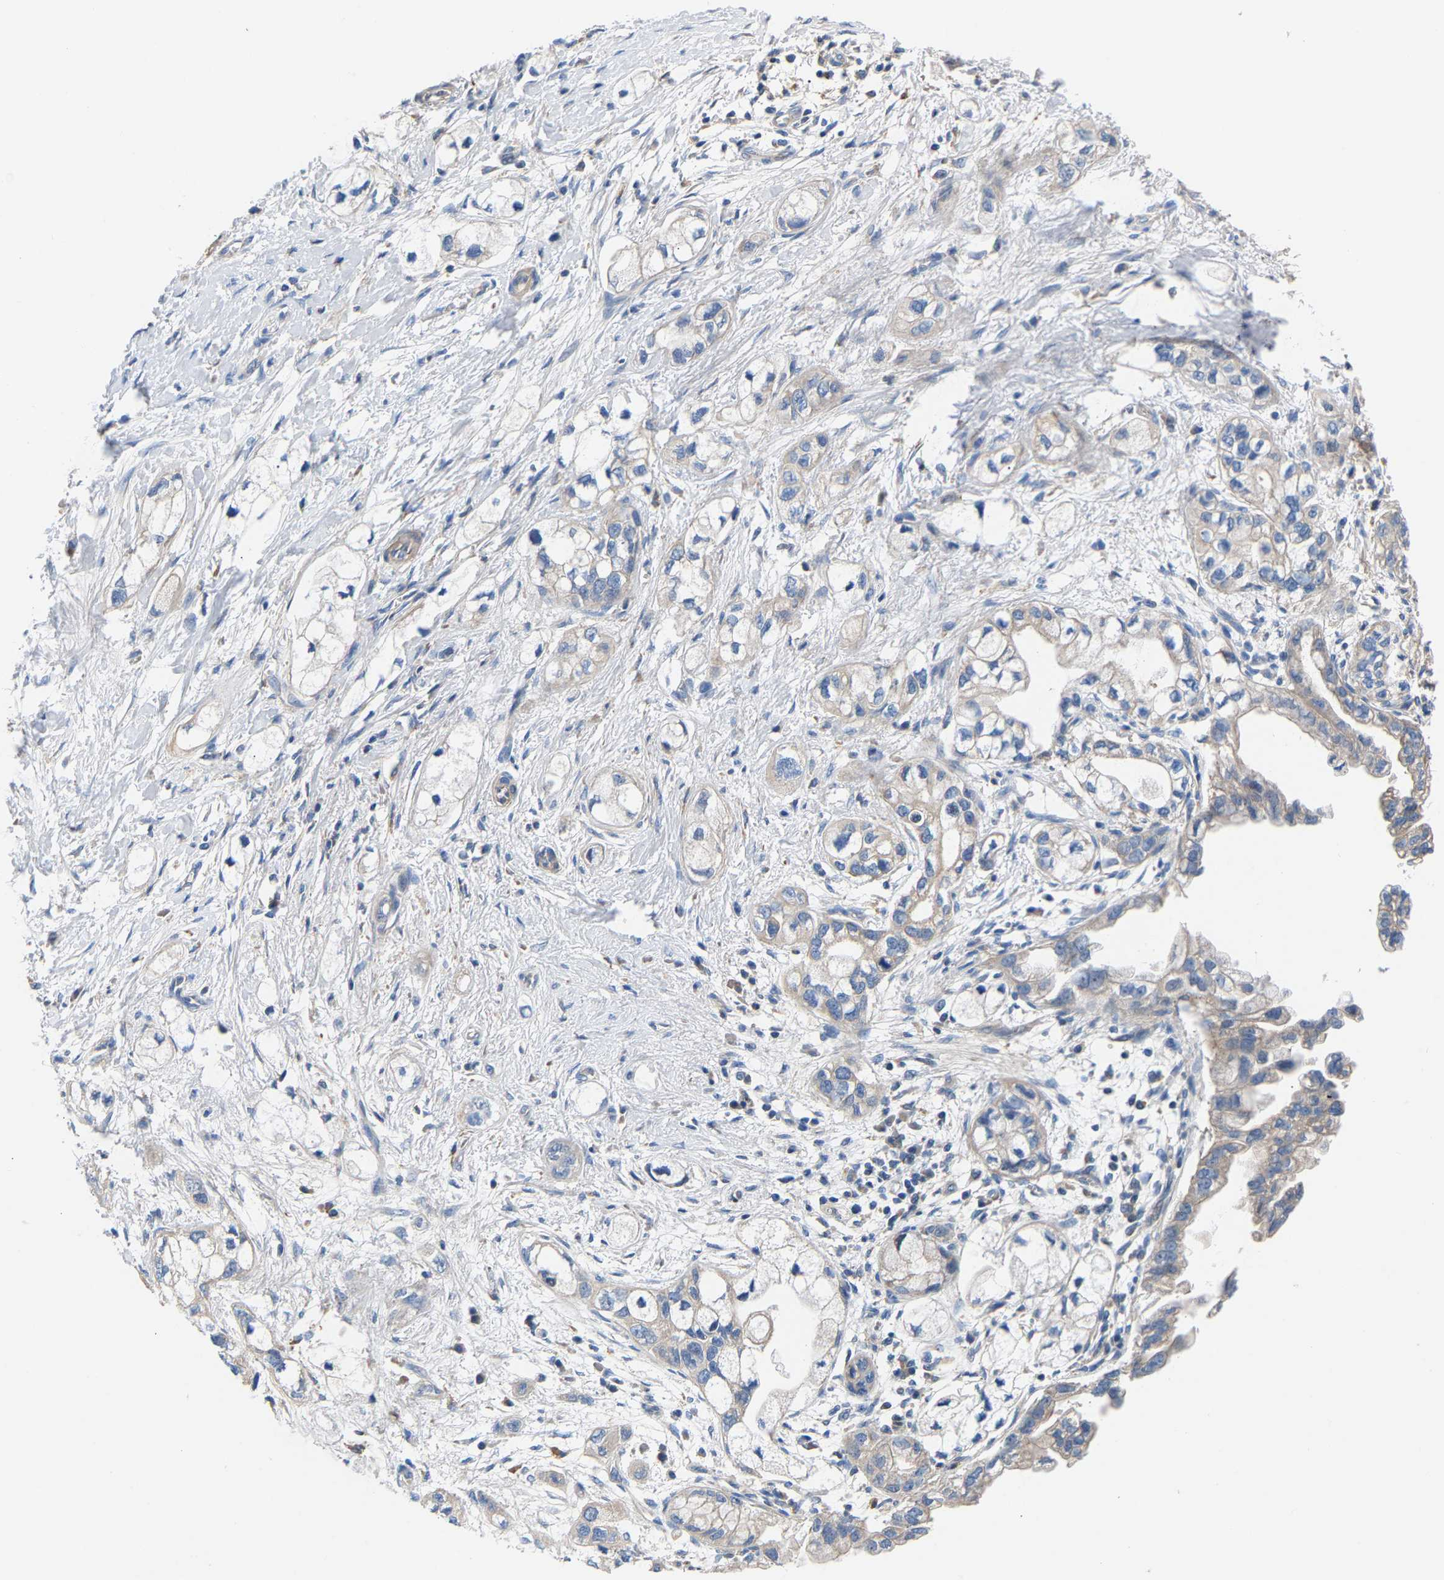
{"staining": {"intensity": "negative", "quantity": "none", "location": "none"}, "tissue": "pancreatic cancer", "cell_type": "Tumor cells", "image_type": "cancer", "snomed": [{"axis": "morphology", "description": "Adenocarcinoma, NOS"}, {"axis": "topography", "description": "Pancreas"}], "caption": "Immunohistochemical staining of adenocarcinoma (pancreatic) exhibits no significant expression in tumor cells.", "gene": "CCDC171", "patient": {"sex": "male", "age": 74}}